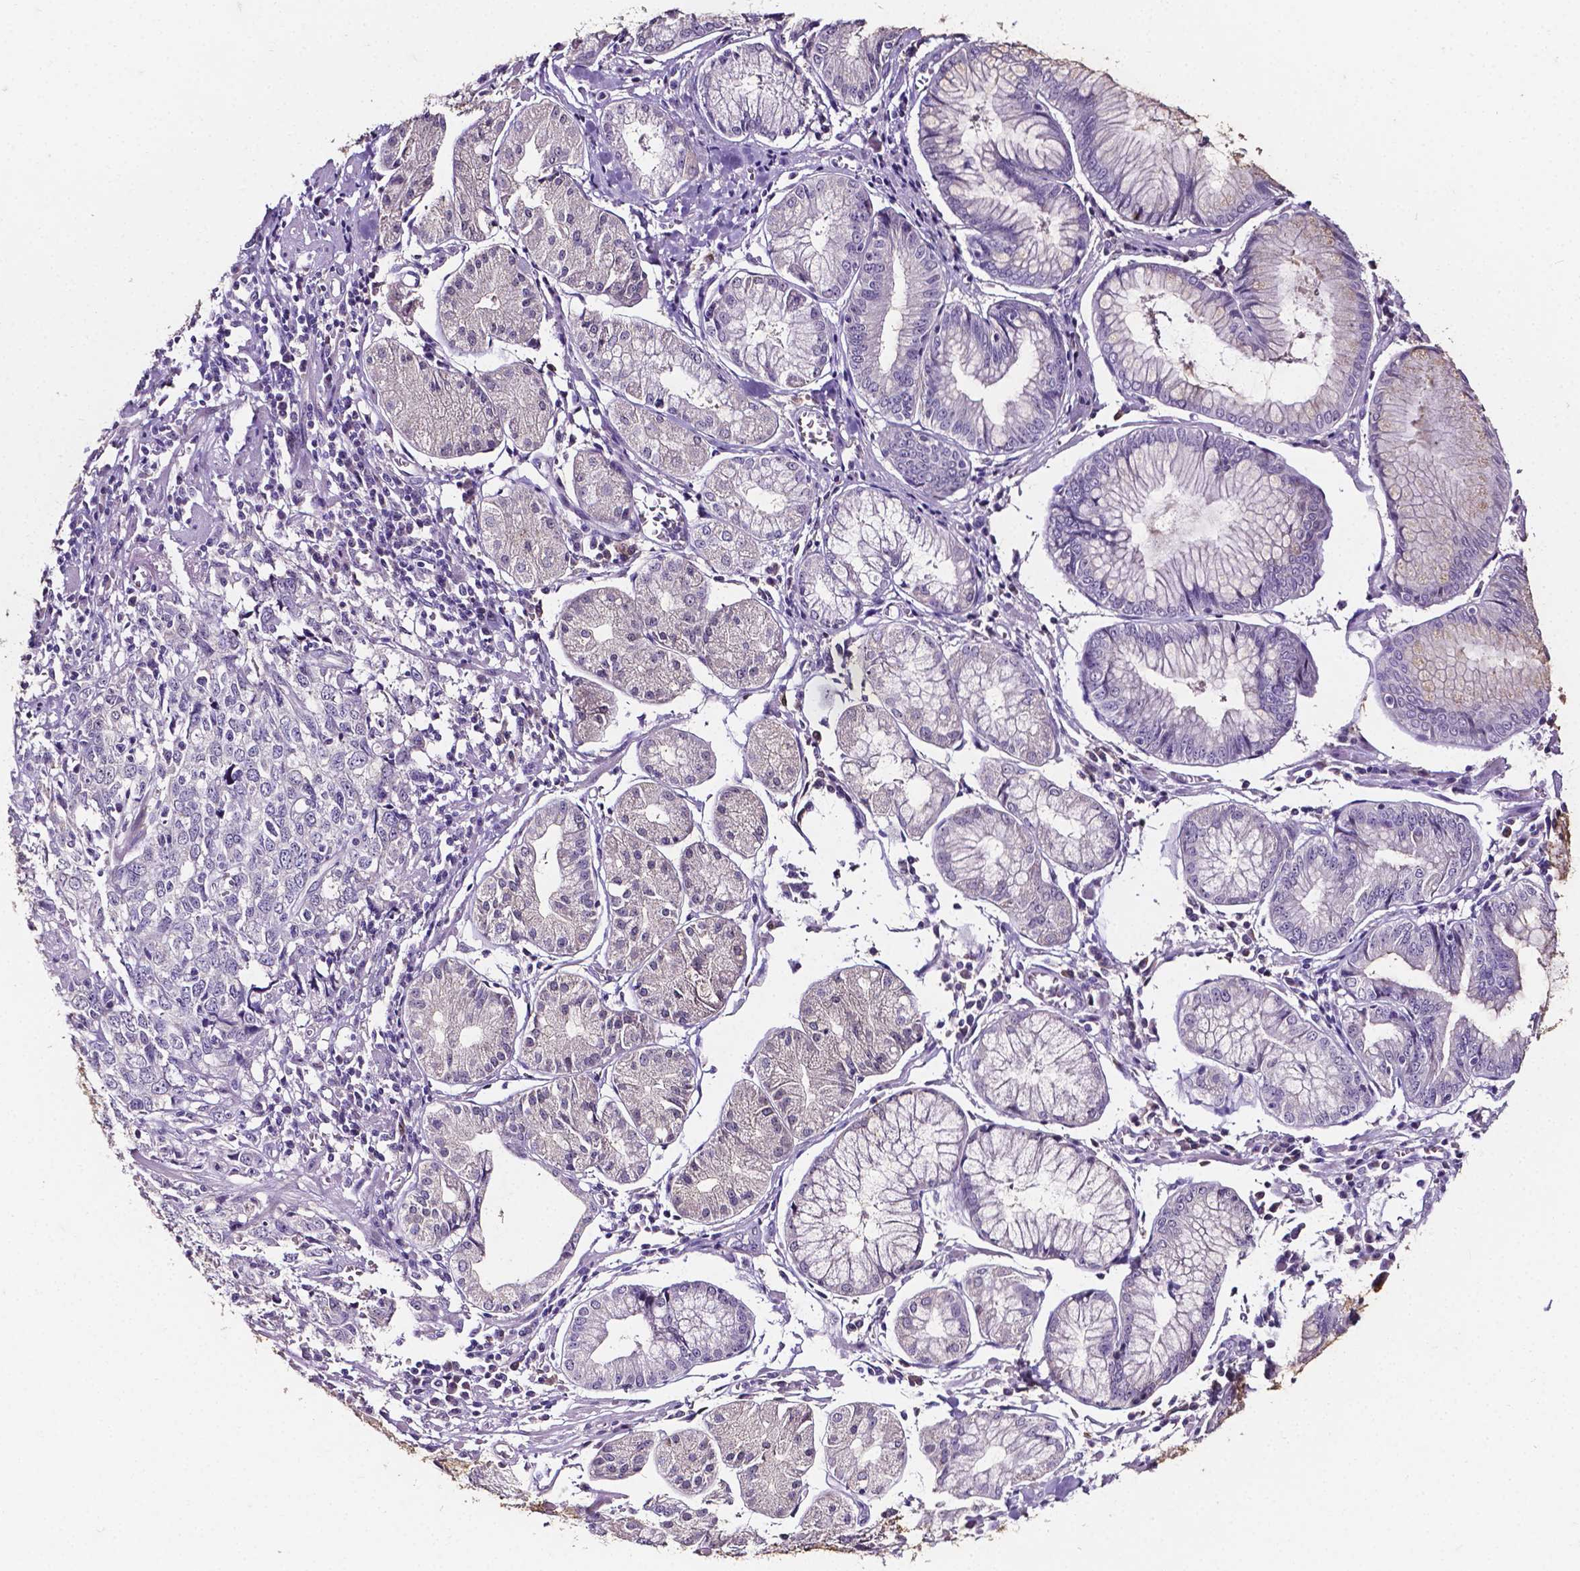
{"staining": {"intensity": "negative", "quantity": "none", "location": "none"}, "tissue": "stomach cancer", "cell_type": "Tumor cells", "image_type": "cancer", "snomed": [{"axis": "morphology", "description": "Adenocarcinoma, NOS"}, {"axis": "topography", "description": "Stomach, upper"}], "caption": "Immunohistochemistry (IHC) micrograph of neoplastic tissue: human stomach cancer (adenocarcinoma) stained with DAB reveals no significant protein expression in tumor cells. The staining was performed using DAB (3,3'-diaminobenzidine) to visualize the protein expression in brown, while the nuclei were stained in blue with hematoxylin (Magnification: 20x).", "gene": "PSAT1", "patient": {"sex": "male", "age": 81}}